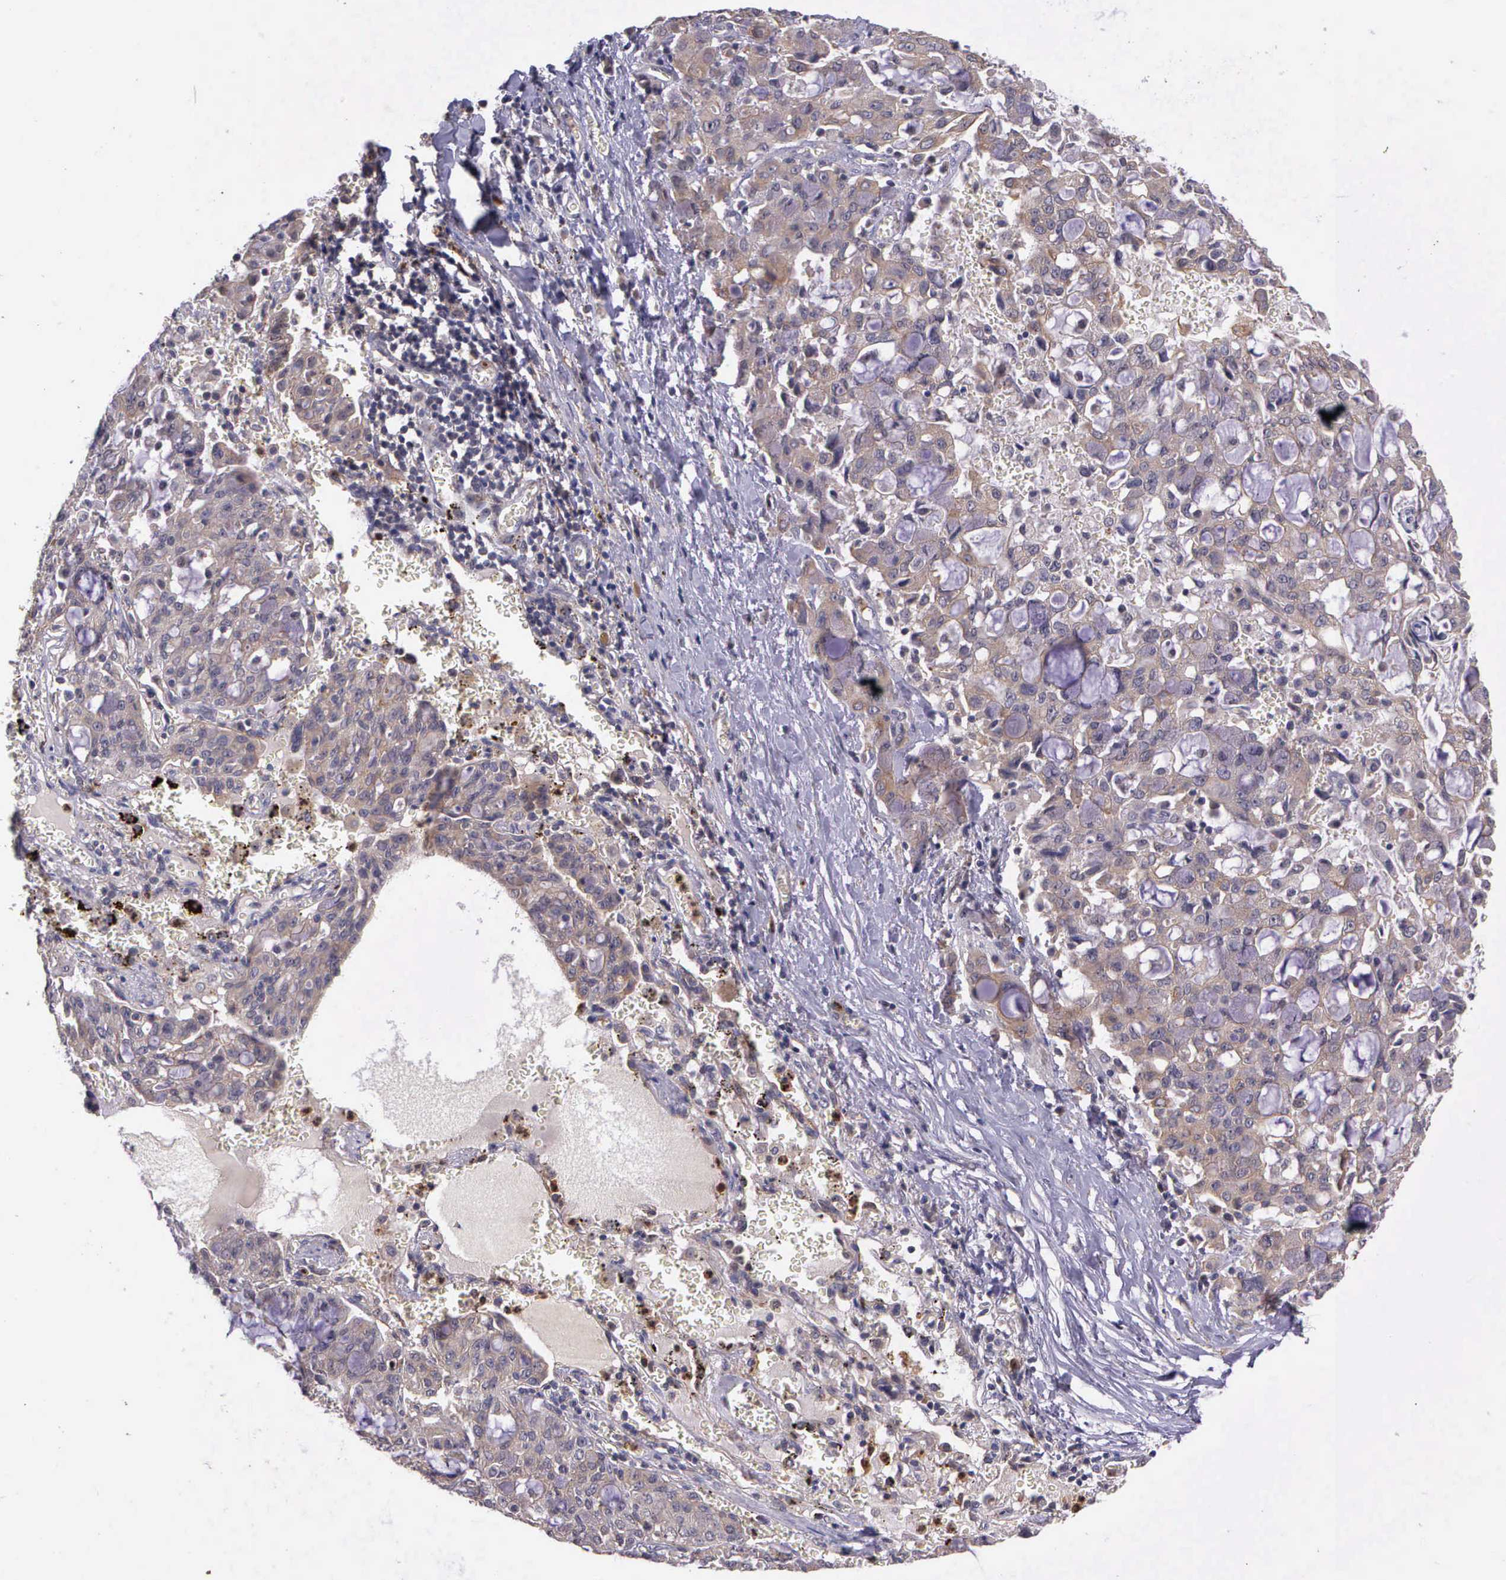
{"staining": {"intensity": "weak", "quantity": "25%-75%", "location": "cytoplasmic/membranous"}, "tissue": "lung cancer", "cell_type": "Tumor cells", "image_type": "cancer", "snomed": [{"axis": "morphology", "description": "Adenocarcinoma, NOS"}, {"axis": "topography", "description": "Lung"}], "caption": "A high-resolution image shows immunohistochemistry staining of lung cancer (adenocarcinoma), which displays weak cytoplasmic/membranous positivity in about 25%-75% of tumor cells.", "gene": "PRICKLE3", "patient": {"sex": "female", "age": 44}}